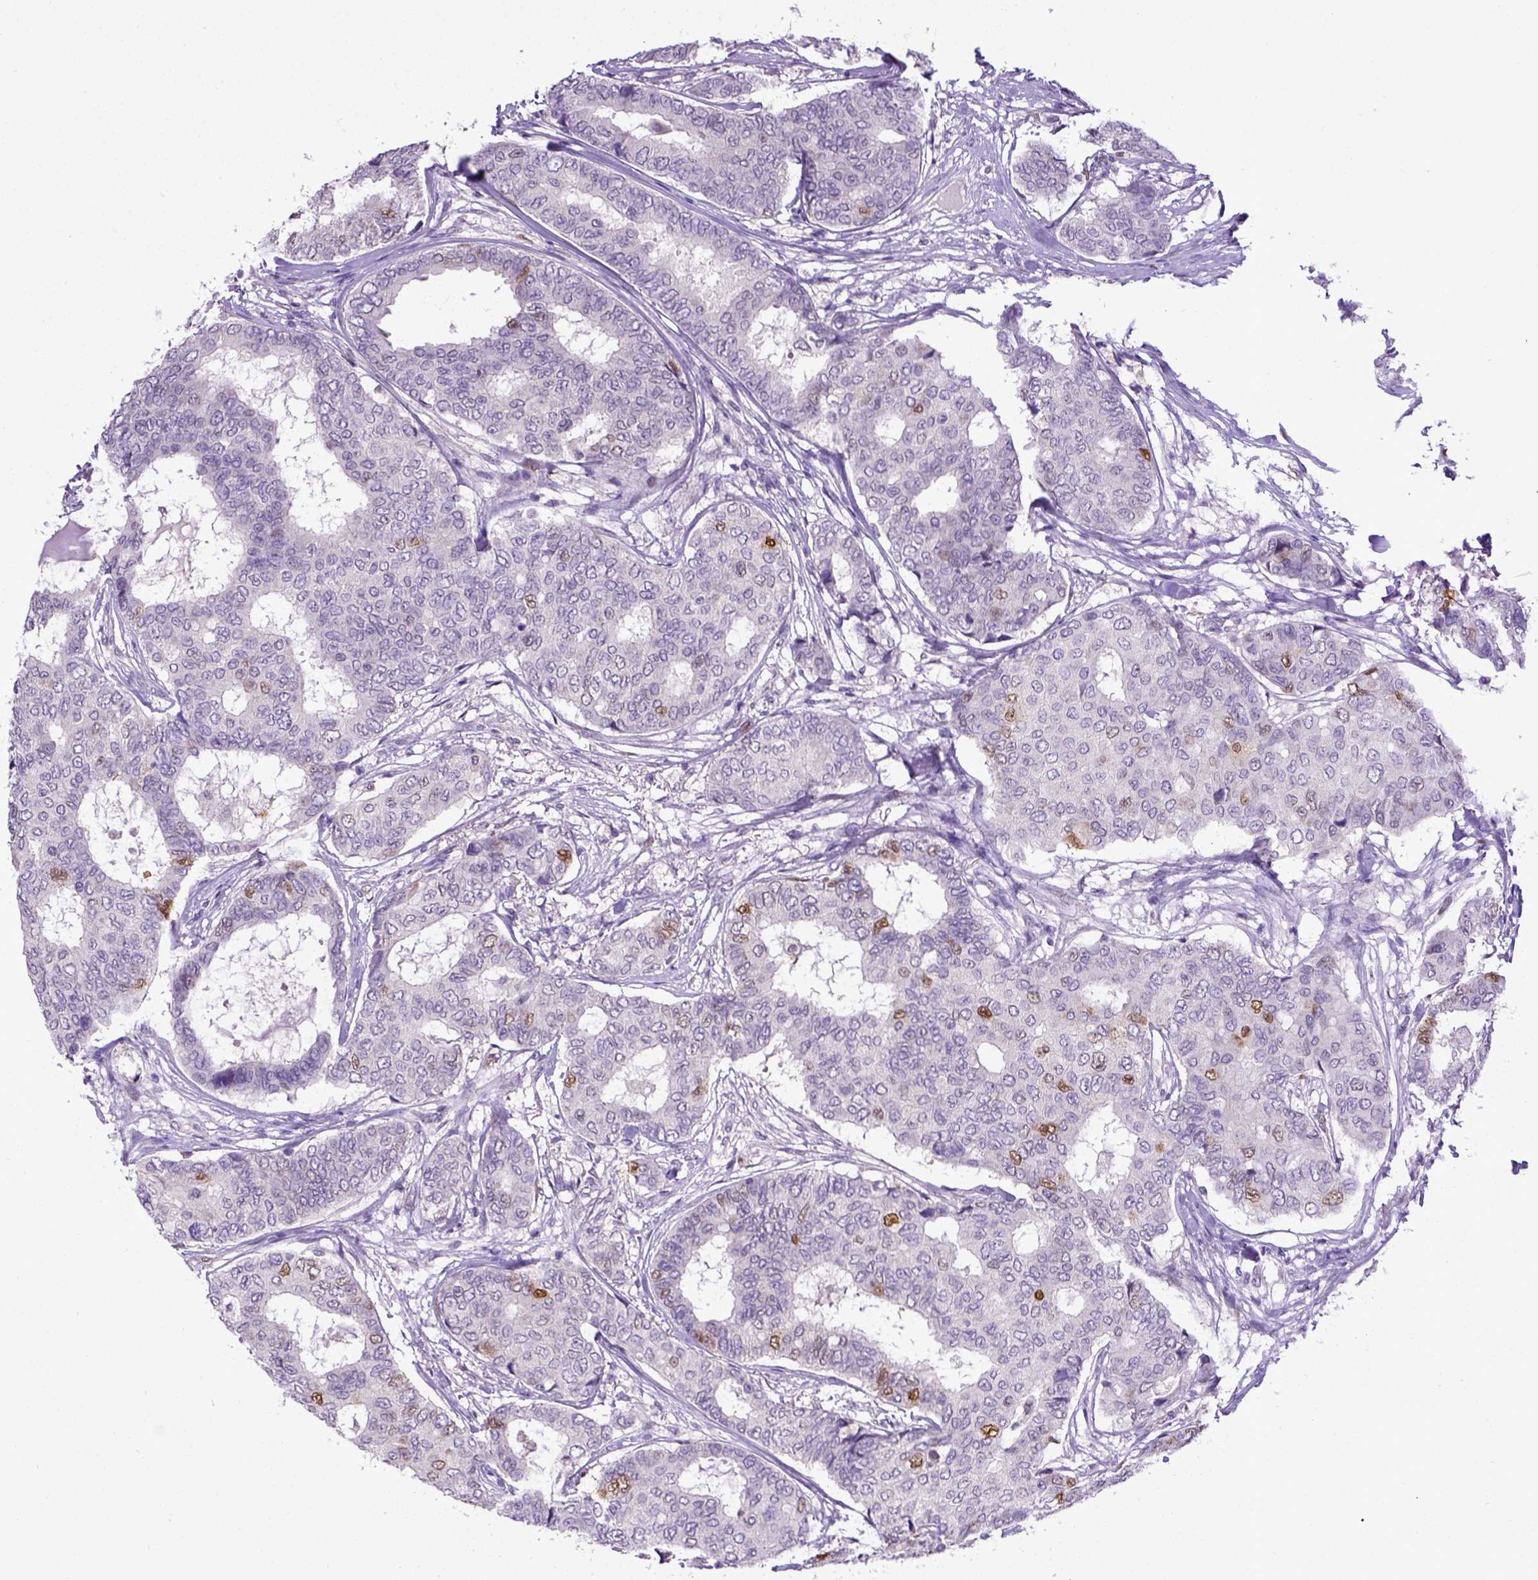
{"staining": {"intensity": "negative", "quantity": "none", "location": "none"}, "tissue": "breast cancer", "cell_type": "Tumor cells", "image_type": "cancer", "snomed": [{"axis": "morphology", "description": "Duct carcinoma"}, {"axis": "topography", "description": "Breast"}], "caption": "Breast cancer was stained to show a protein in brown. There is no significant staining in tumor cells. (IHC, brightfield microscopy, high magnification).", "gene": "CDKN1A", "patient": {"sex": "female", "age": 75}}